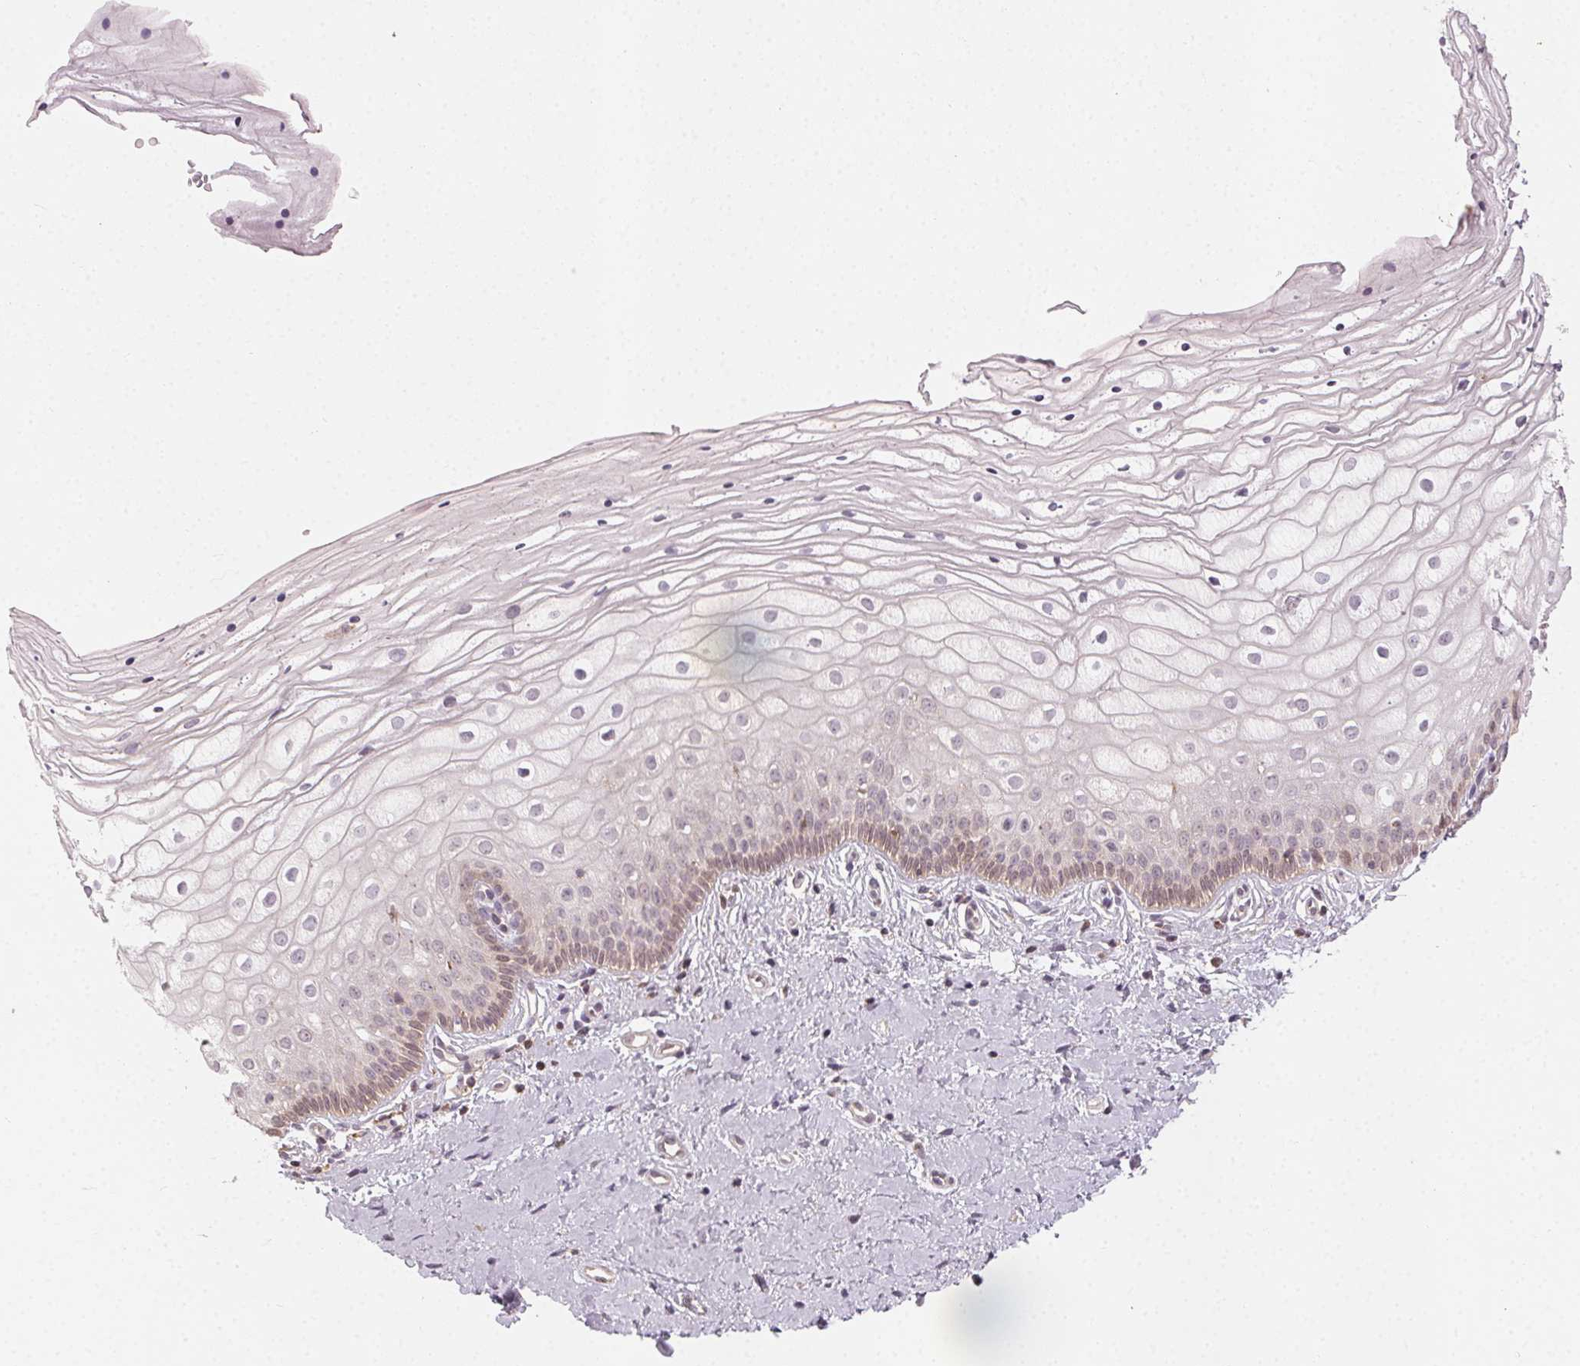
{"staining": {"intensity": "weak", "quantity": "<25%", "location": "cytoplasmic/membranous"}, "tissue": "vagina", "cell_type": "Squamous epithelial cells", "image_type": "normal", "snomed": [{"axis": "morphology", "description": "Normal tissue, NOS"}, {"axis": "topography", "description": "Vagina"}], "caption": "Immunohistochemistry (IHC) histopathology image of benign vagina stained for a protein (brown), which shows no expression in squamous epithelial cells. (DAB (3,3'-diaminobenzidine) immunohistochemistry (IHC) visualized using brightfield microscopy, high magnification).", "gene": "NCOA4", "patient": {"sex": "female", "age": 39}}